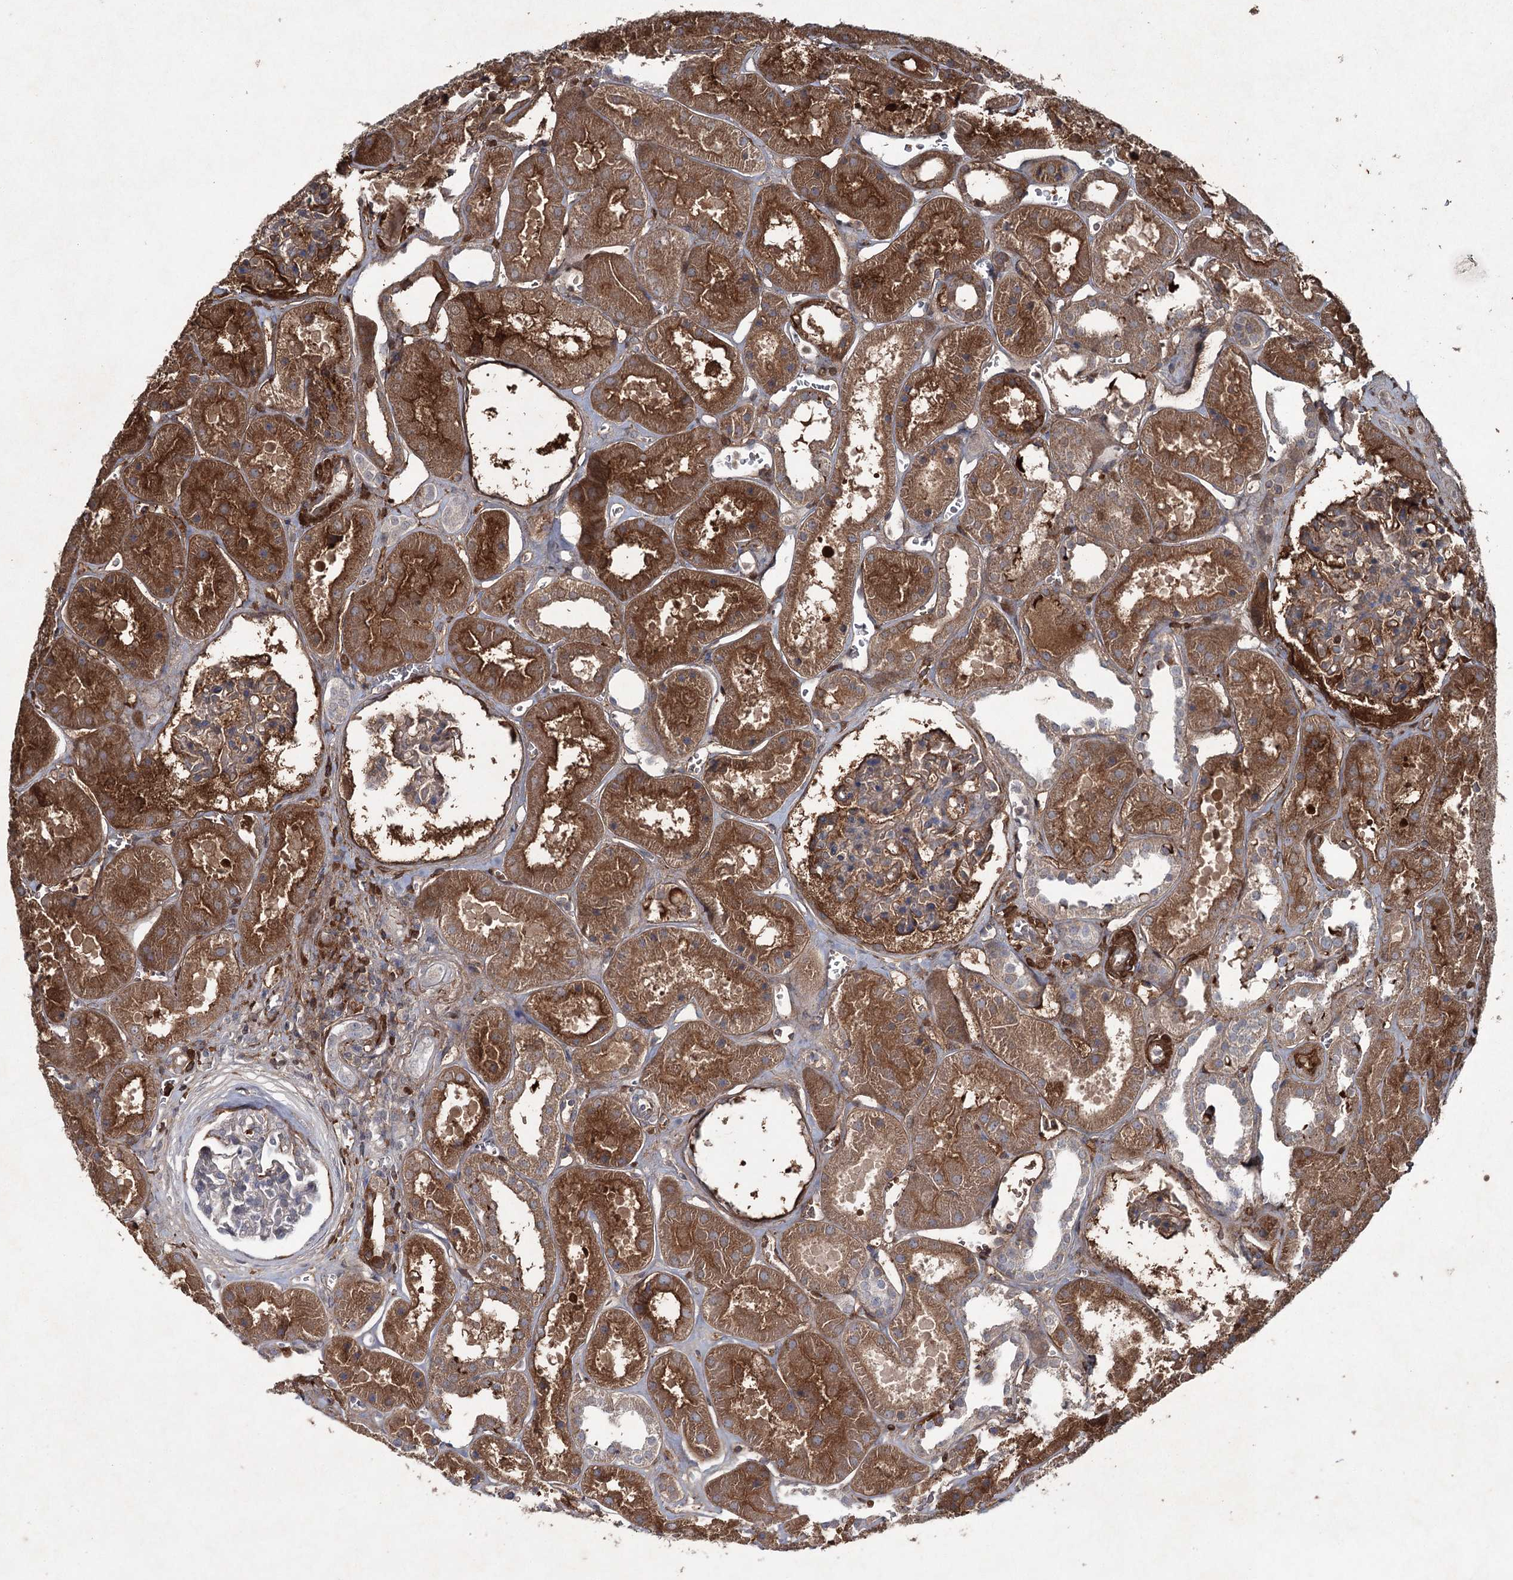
{"staining": {"intensity": "moderate", "quantity": "25%-75%", "location": "cytoplasmic/membranous"}, "tissue": "kidney", "cell_type": "Cells in glomeruli", "image_type": "normal", "snomed": [{"axis": "morphology", "description": "Normal tissue, NOS"}, {"axis": "topography", "description": "Kidney"}], "caption": "Immunohistochemistry (IHC) image of normal kidney: human kidney stained using immunohistochemistry shows medium levels of moderate protein expression localized specifically in the cytoplasmic/membranous of cells in glomeruli, appearing as a cytoplasmic/membranous brown color.", "gene": "PGLYRP2", "patient": {"sex": "female", "age": 41}}